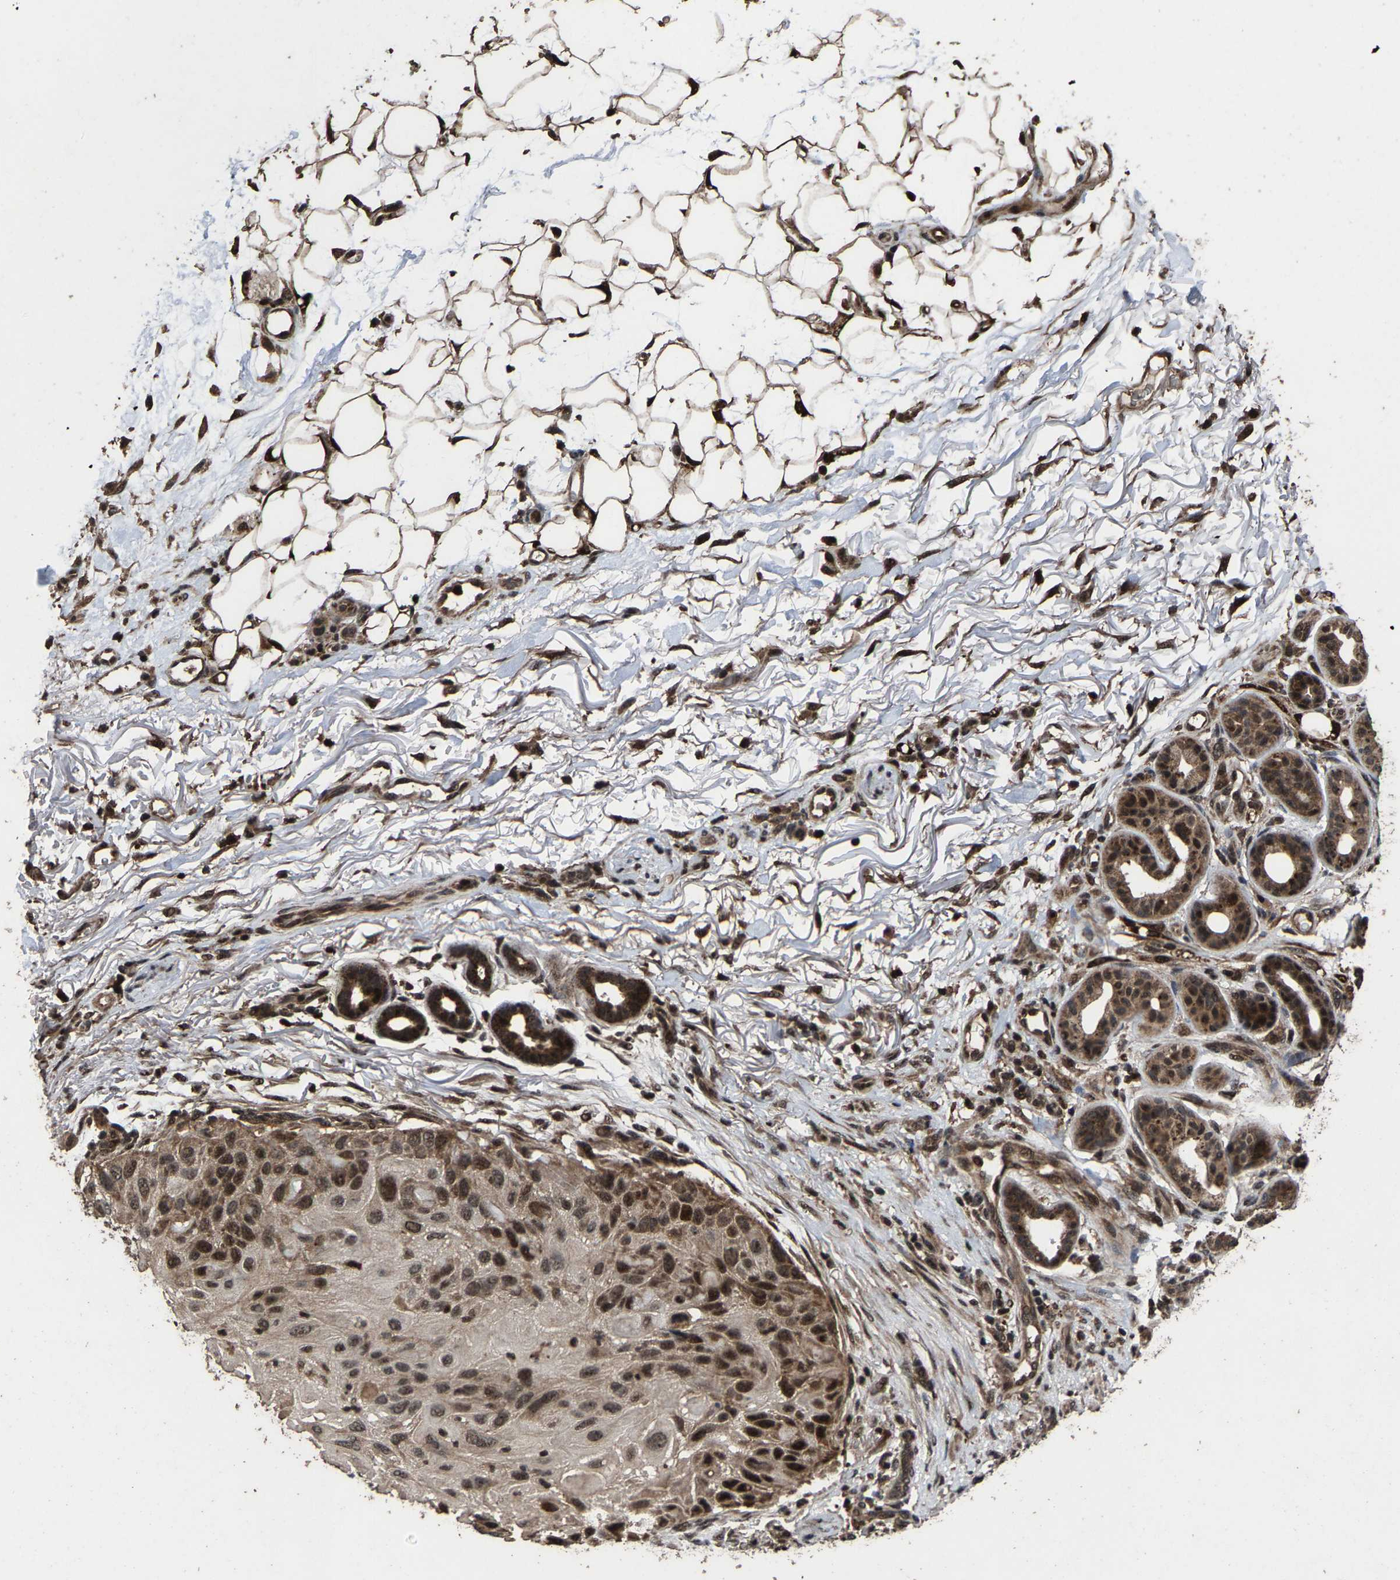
{"staining": {"intensity": "moderate", "quantity": ">75%", "location": "cytoplasmic/membranous,nuclear"}, "tissue": "skin cancer", "cell_type": "Tumor cells", "image_type": "cancer", "snomed": [{"axis": "morphology", "description": "Squamous cell carcinoma, NOS"}, {"axis": "topography", "description": "Skin"}], "caption": "This is an image of immunohistochemistry staining of skin cancer, which shows moderate positivity in the cytoplasmic/membranous and nuclear of tumor cells.", "gene": "HAUS6", "patient": {"sex": "female", "age": 77}}